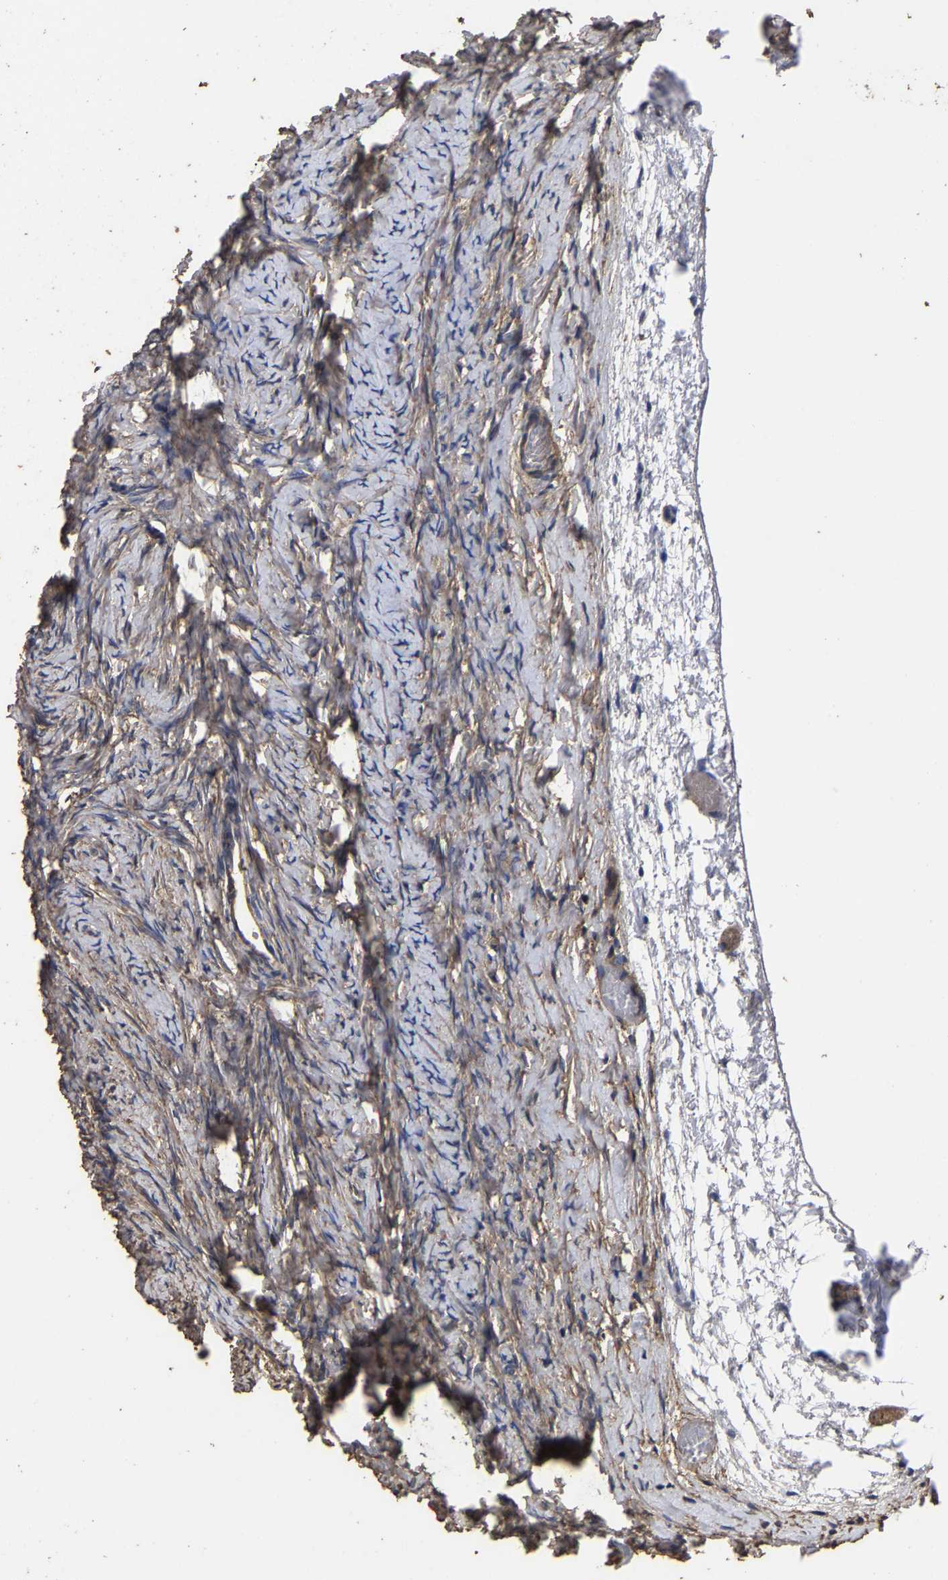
{"staining": {"intensity": "moderate", "quantity": ">75%", "location": "cytoplasmic/membranous"}, "tissue": "ovary", "cell_type": "Follicle cells", "image_type": "normal", "snomed": [{"axis": "morphology", "description": "Normal tissue, NOS"}, {"axis": "topography", "description": "Ovary"}], "caption": "Moderate cytoplasmic/membranous positivity for a protein is seen in about >75% of follicle cells of benign ovary using immunohistochemistry.", "gene": "ITCH", "patient": {"sex": "female", "age": 27}}